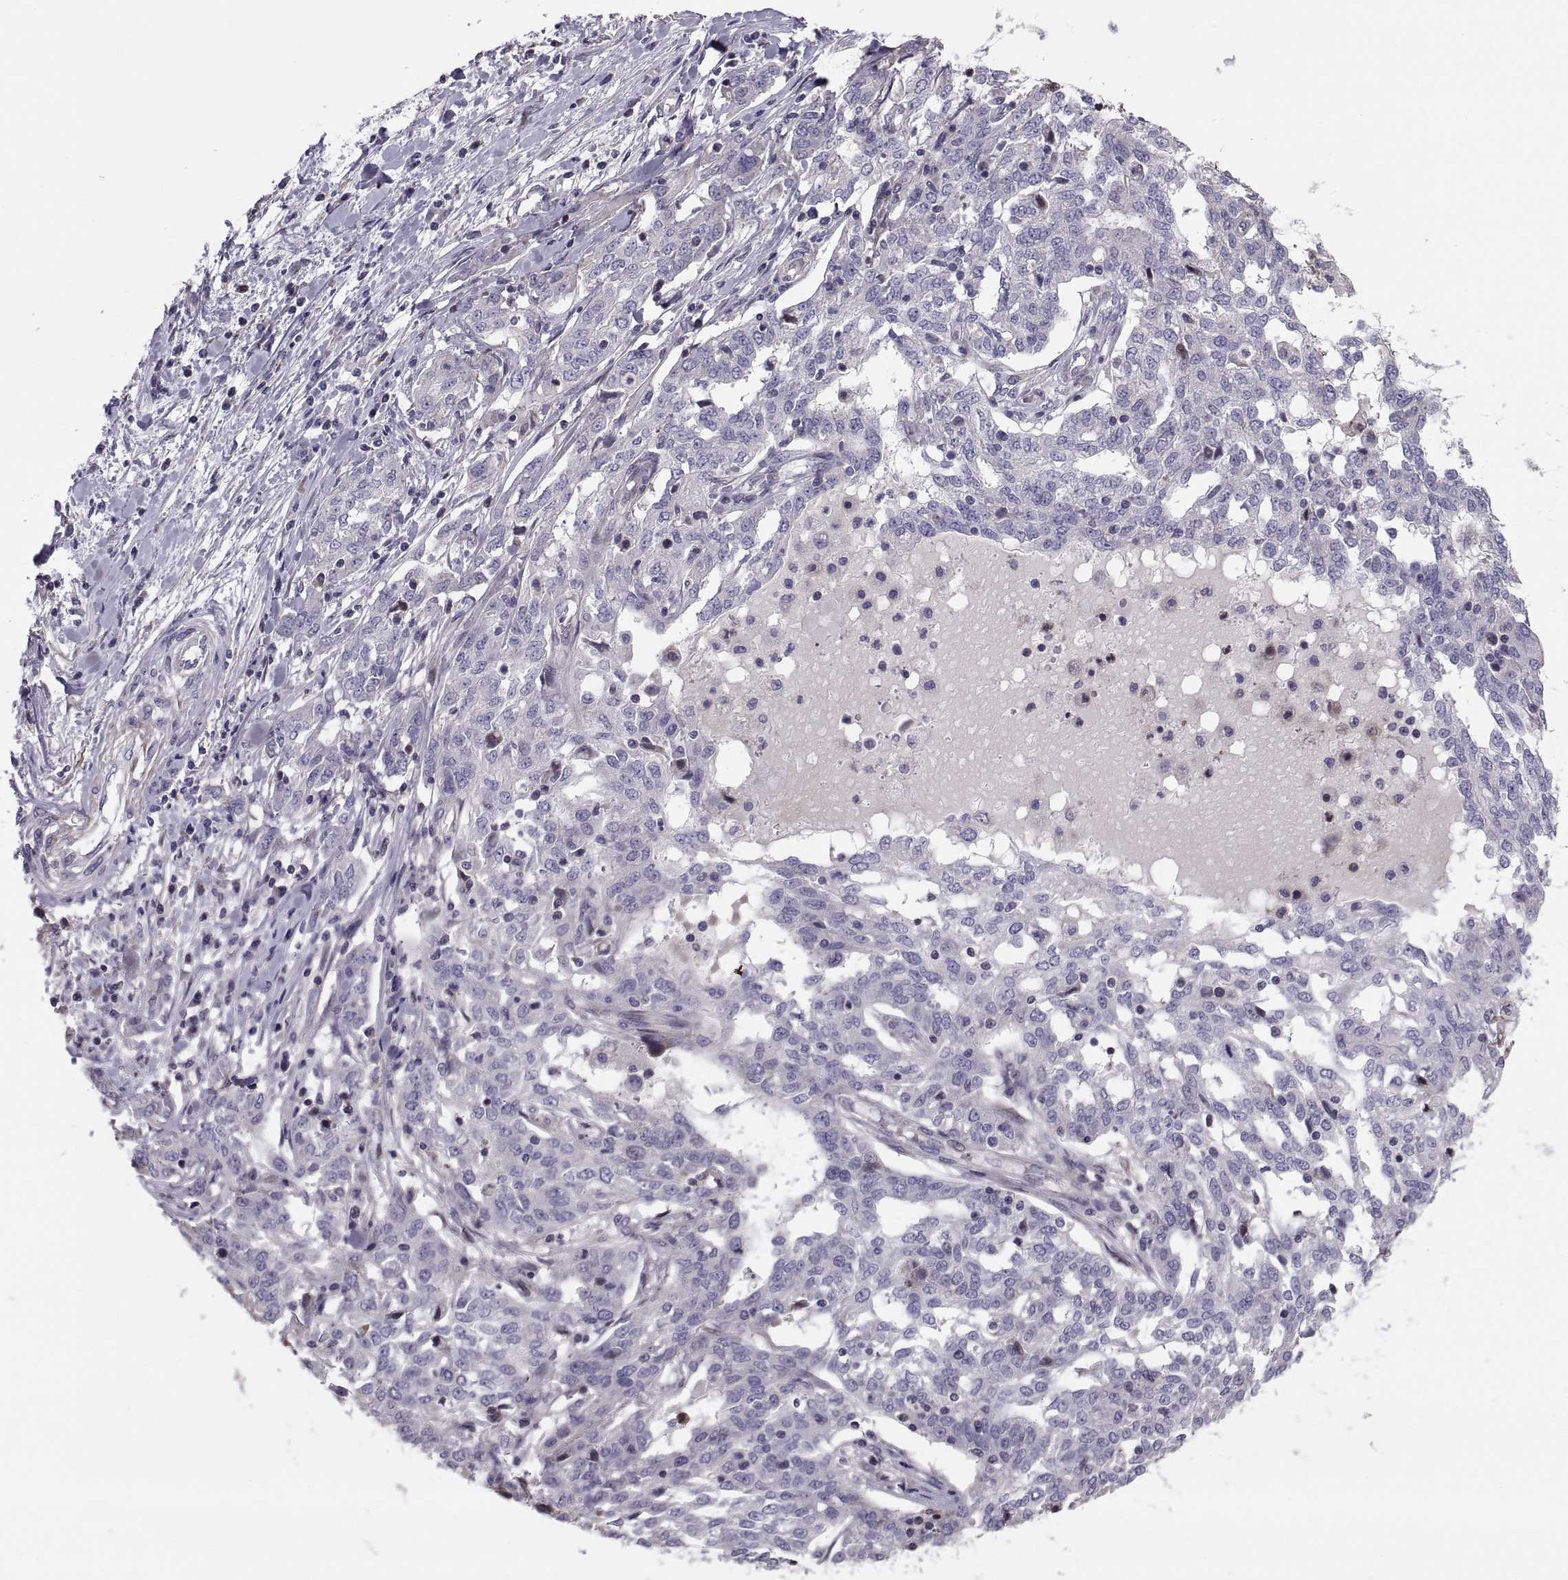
{"staining": {"intensity": "negative", "quantity": "none", "location": "none"}, "tissue": "ovarian cancer", "cell_type": "Tumor cells", "image_type": "cancer", "snomed": [{"axis": "morphology", "description": "Cystadenocarcinoma, serous, NOS"}, {"axis": "topography", "description": "Ovary"}], "caption": "There is no significant expression in tumor cells of serous cystadenocarcinoma (ovarian). (Immunohistochemistry (ihc), brightfield microscopy, high magnification).", "gene": "ANO1", "patient": {"sex": "female", "age": 67}}